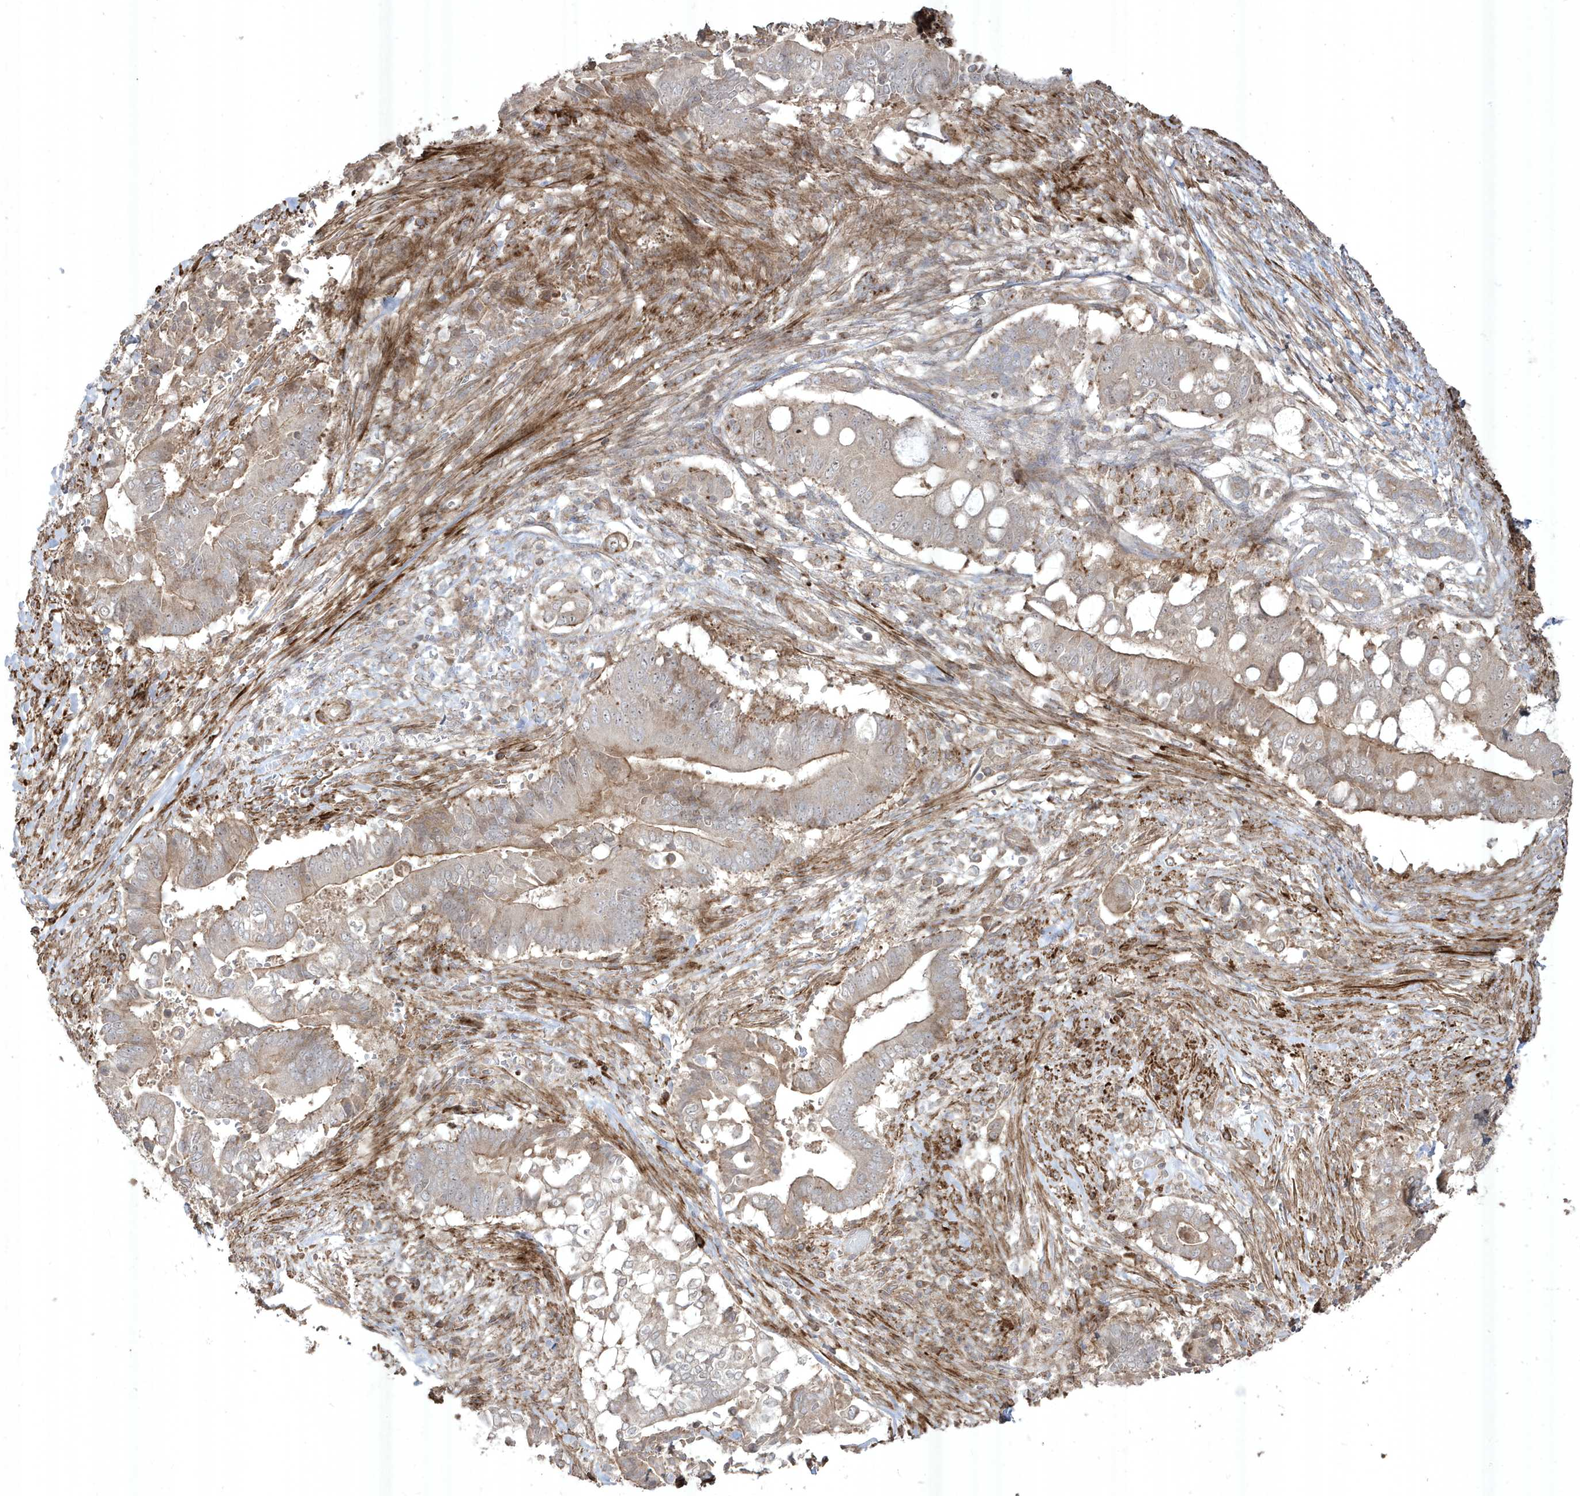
{"staining": {"intensity": "moderate", "quantity": "<25%", "location": "cytoplasmic/membranous"}, "tissue": "pancreatic cancer", "cell_type": "Tumor cells", "image_type": "cancer", "snomed": [{"axis": "morphology", "description": "Adenocarcinoma, NOS"}, {"axis": "topography", "description": "Pancreas"}], "caption": "Pancreatic adenocarcinoma tissue exhibits moderate cytoplasmic/membranous positivity in about <25% of tumor cells", "gene": "CETN3", "patient": {"sex": "male", "age": 68}}